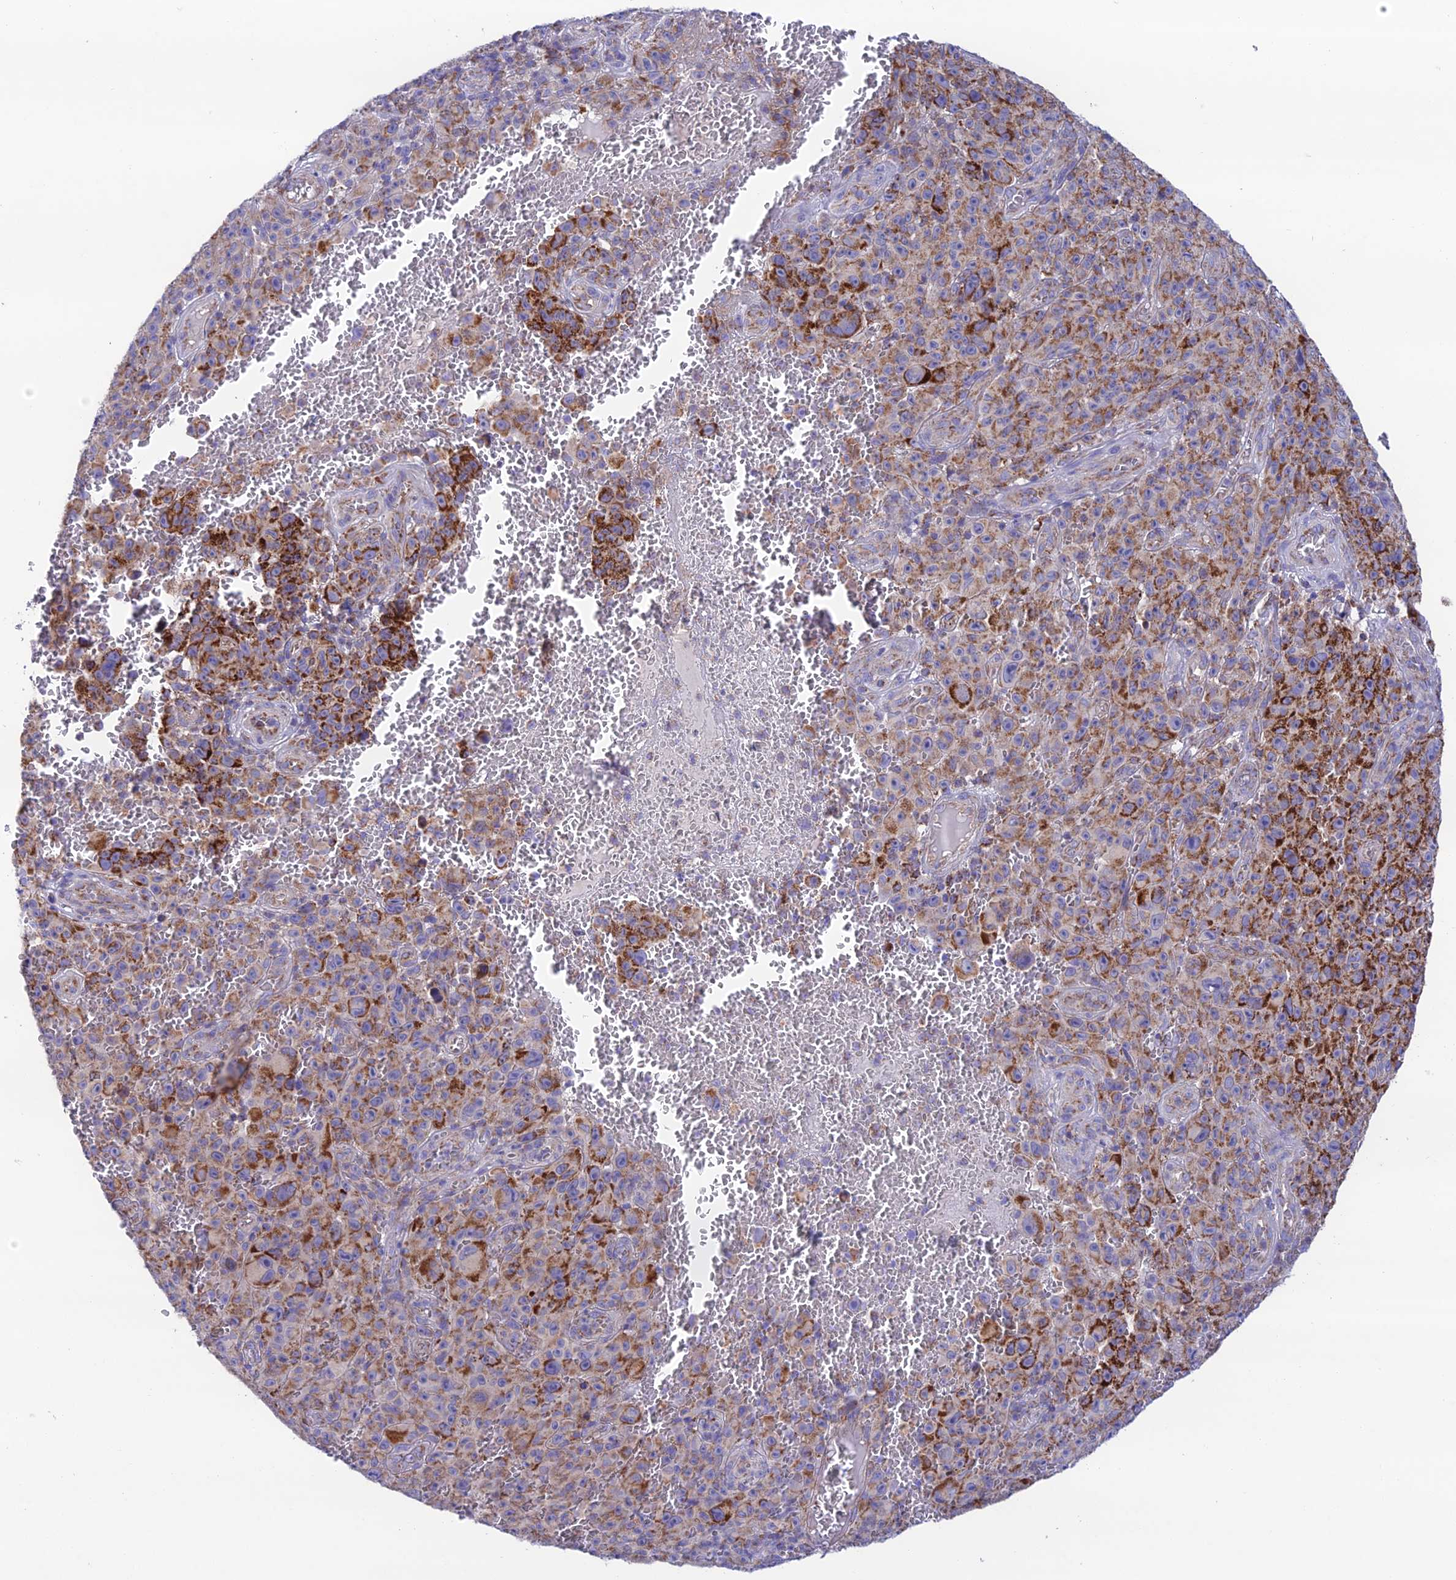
{"staining": {"intensity": "moderate", "quantity": ">75%", "location": "cytoplasmic/membranous"}, "tissue": "melanoma", "cell_type": "Tumor cells", "image_type": "cancer", "snomed": [{"axis": "morphology", "description": "Malignant melanoma, NOS"}, {"axis": "topography", "description": "Skin"}], "caption": "IHC photomicrograph of melanoma stained for a protein (brown), which displays medium levels of moderate cytoplasmic/membranous positivity in approximately >75% of tumor cells.", "gene": "HSDL2", "patient": {"sex": "female", "age": 82}}